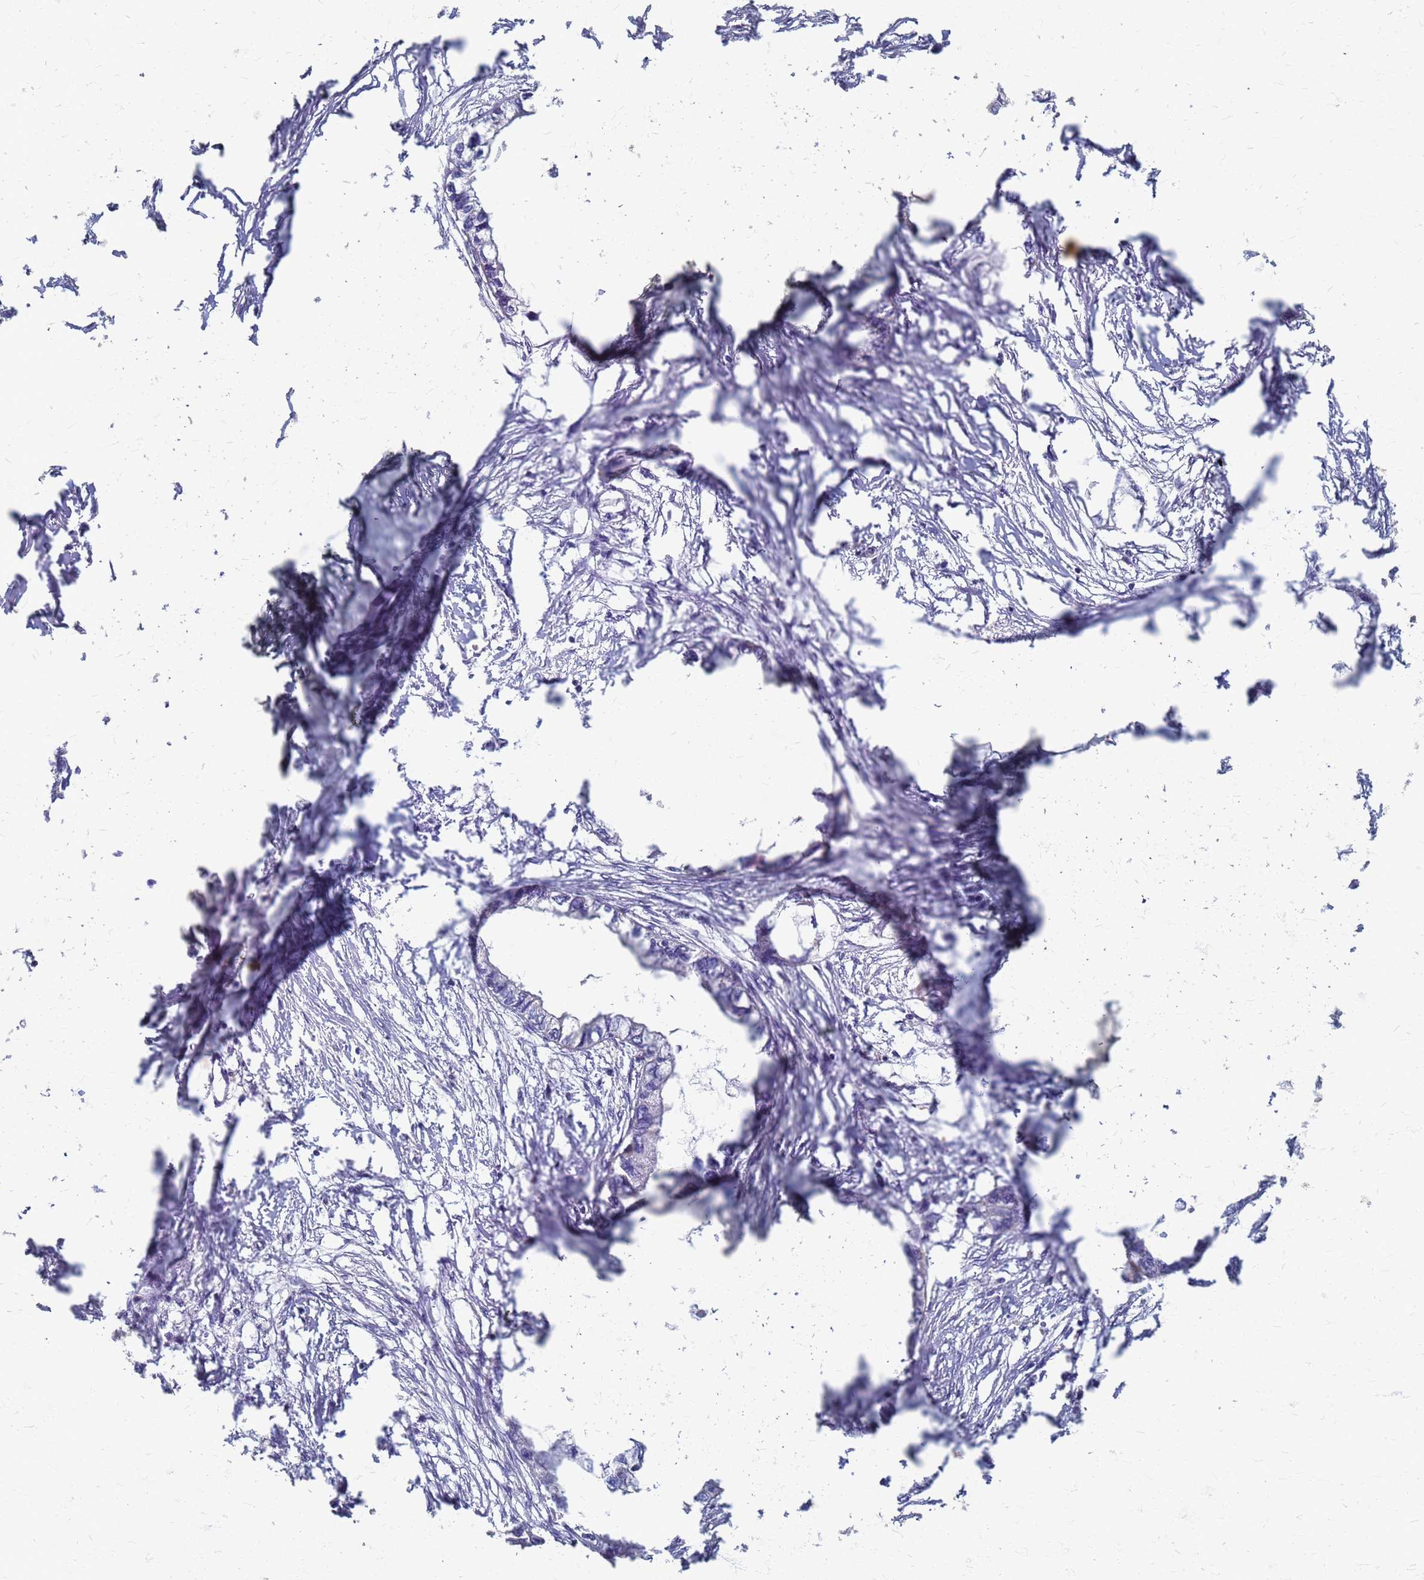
{"staining": {"intensity": "negative", "quantity": "none", "location": "none"}, "tissue": "endometrial cancer", "cell_type": "Tumor cells", "image_type": "cancer", "snomed": [{"axis": "morphology", "description": "Adenocarcinoma, NOS"}, {"axis": "morphology", "description": "Adenocarcinoma, metastatic, NOS"}, {"axis": "topography", "description": "Adipose tissue"}, {"axis": "topography", "description": "Endometrium"}], "caption": "This is an immunohistochemistry (IHC) image of endometrial cancer. There is no staining in tumor cells.", "gene": "KRCC1", "patient": {"sex": "female", "age": 67}}